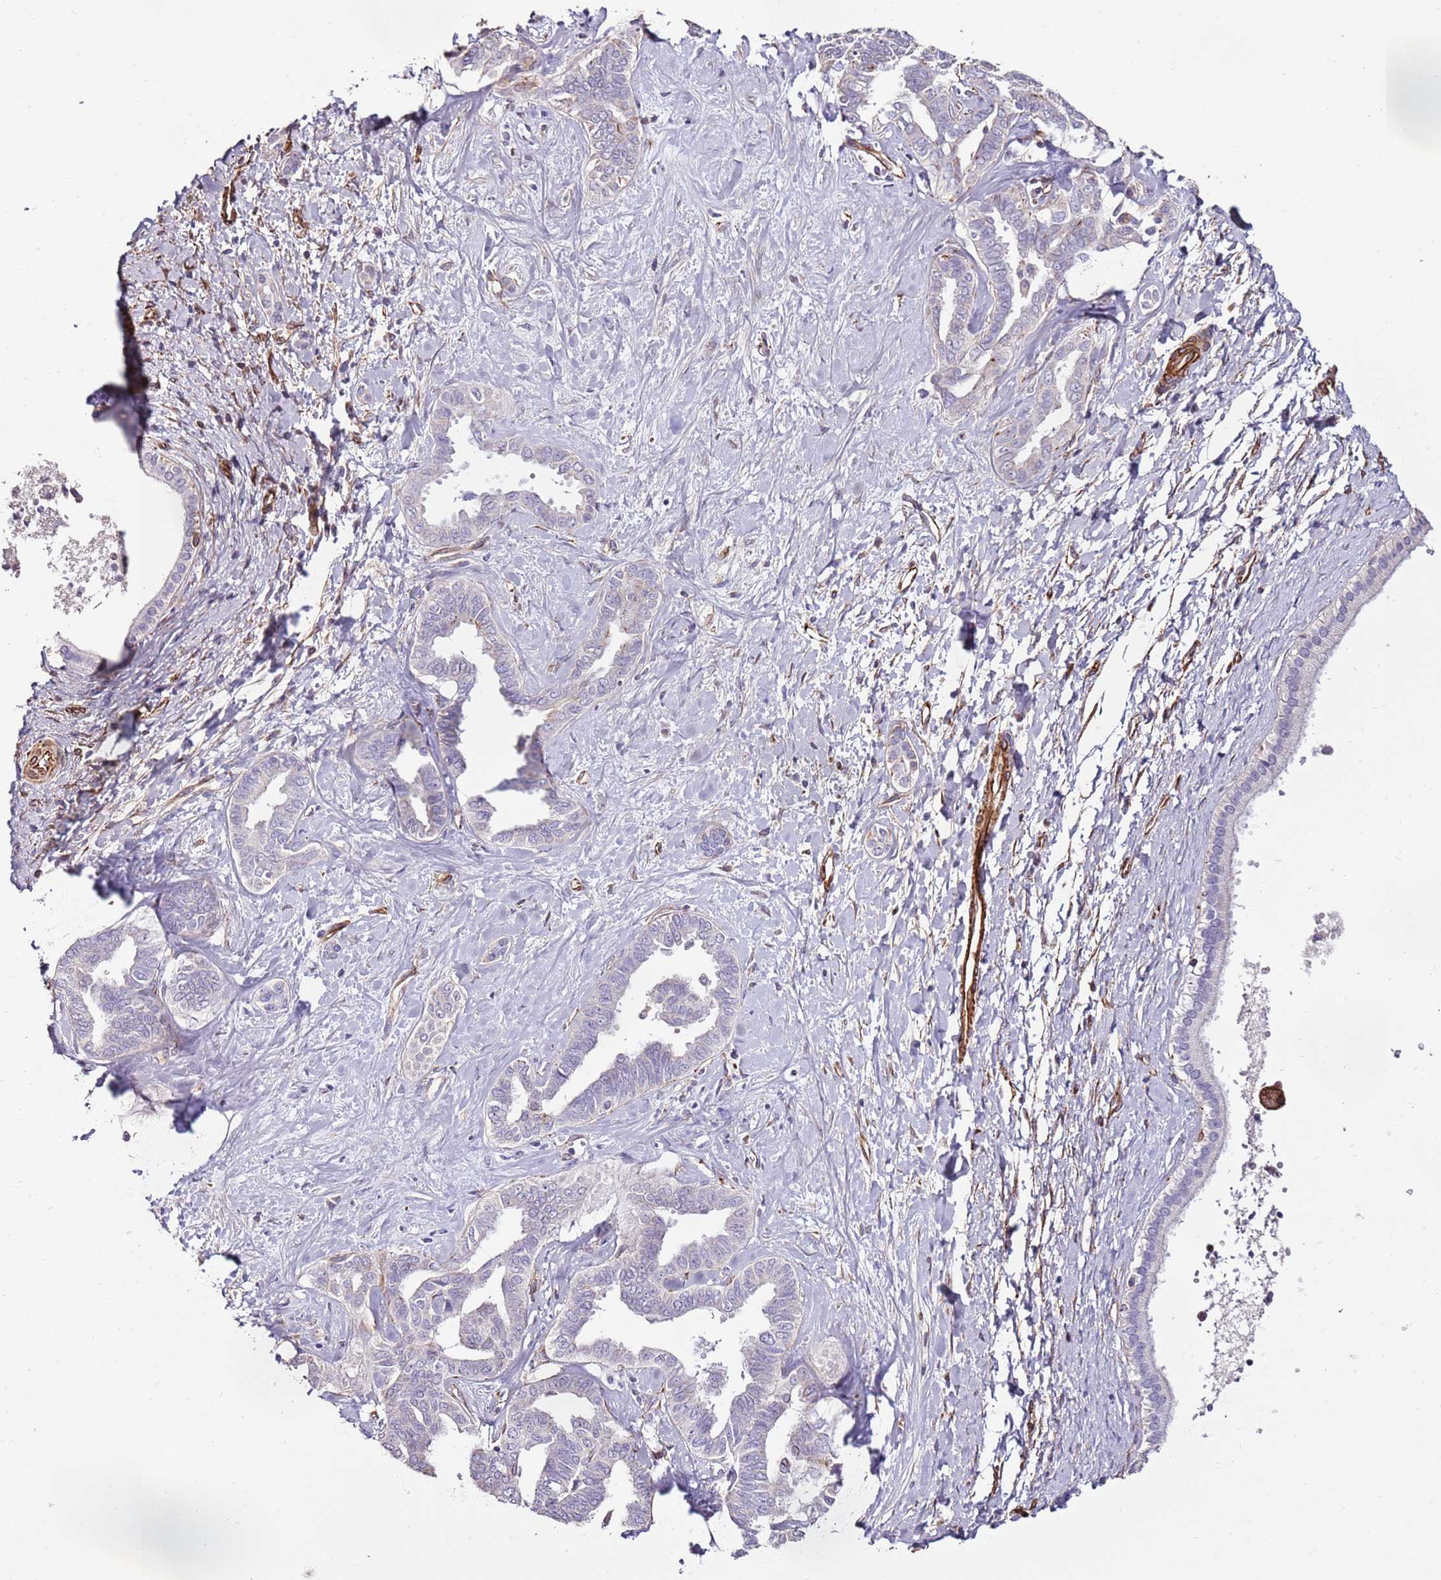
{"staining": {"intensity": "negative", "quantity": "none", "location": "none"}, "tissue": "liver cancer", "cell_type": "Tumor cells", "image_type": "cancer", "snomed": [{"axis": "morphology", "description": "Cholangiocarcinoma"}, {"axis": "topography", "description": "Liver"}], "caption": "This is an IHC micrograph of human liver cholangiocarcinoma. There is no expression in tumor cells.", "gene": "ZNF786", "patient": {"sex": "female", "age": 77}}